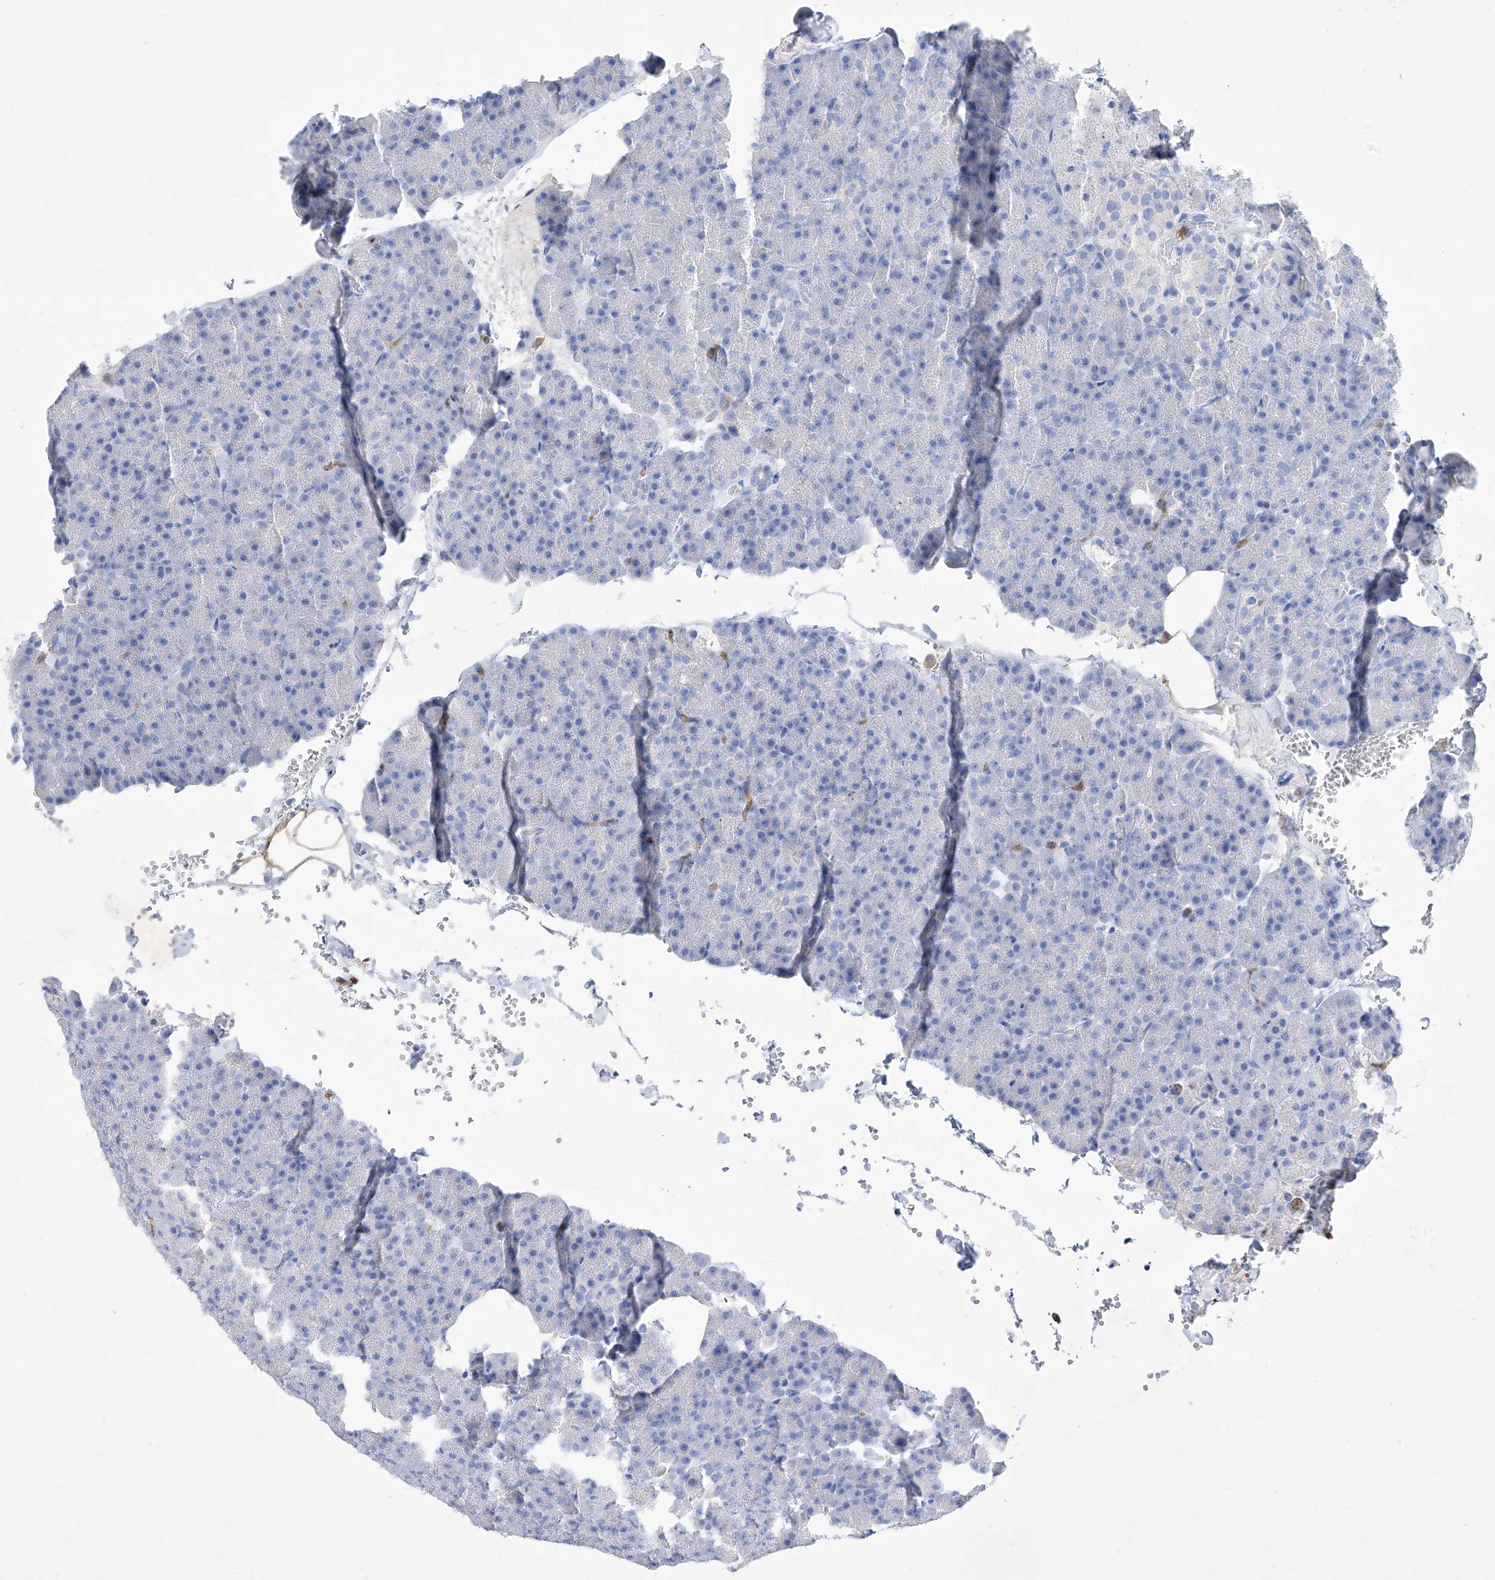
{"staining": {"intensity": "negative", "quantity": "none", "location": "none"}, "tissue": "pancreas", "cell_type": "Exocrine glandular cells", "image_type": "normal", "snomed": [{"axis": "morphology", "description": "Normal tissue, NOS"}, {"axis": "morphology", "description": "Carcinoid, malignant, NOS"}, {"axis": "topography", "description": "Pancreas"}], "caption": "This photomicrograph is of normal pancreas stained with immunohistochemistry to label a protein in brown with the nuclei are counter-stained blue. There is no expression in exocrine glandular cells. (DAB immunohistochemistry (IHC) with hematoxylin counter stain).", "gene": "TM7SF2", "patient": {"sex": "female", "age": 35}}